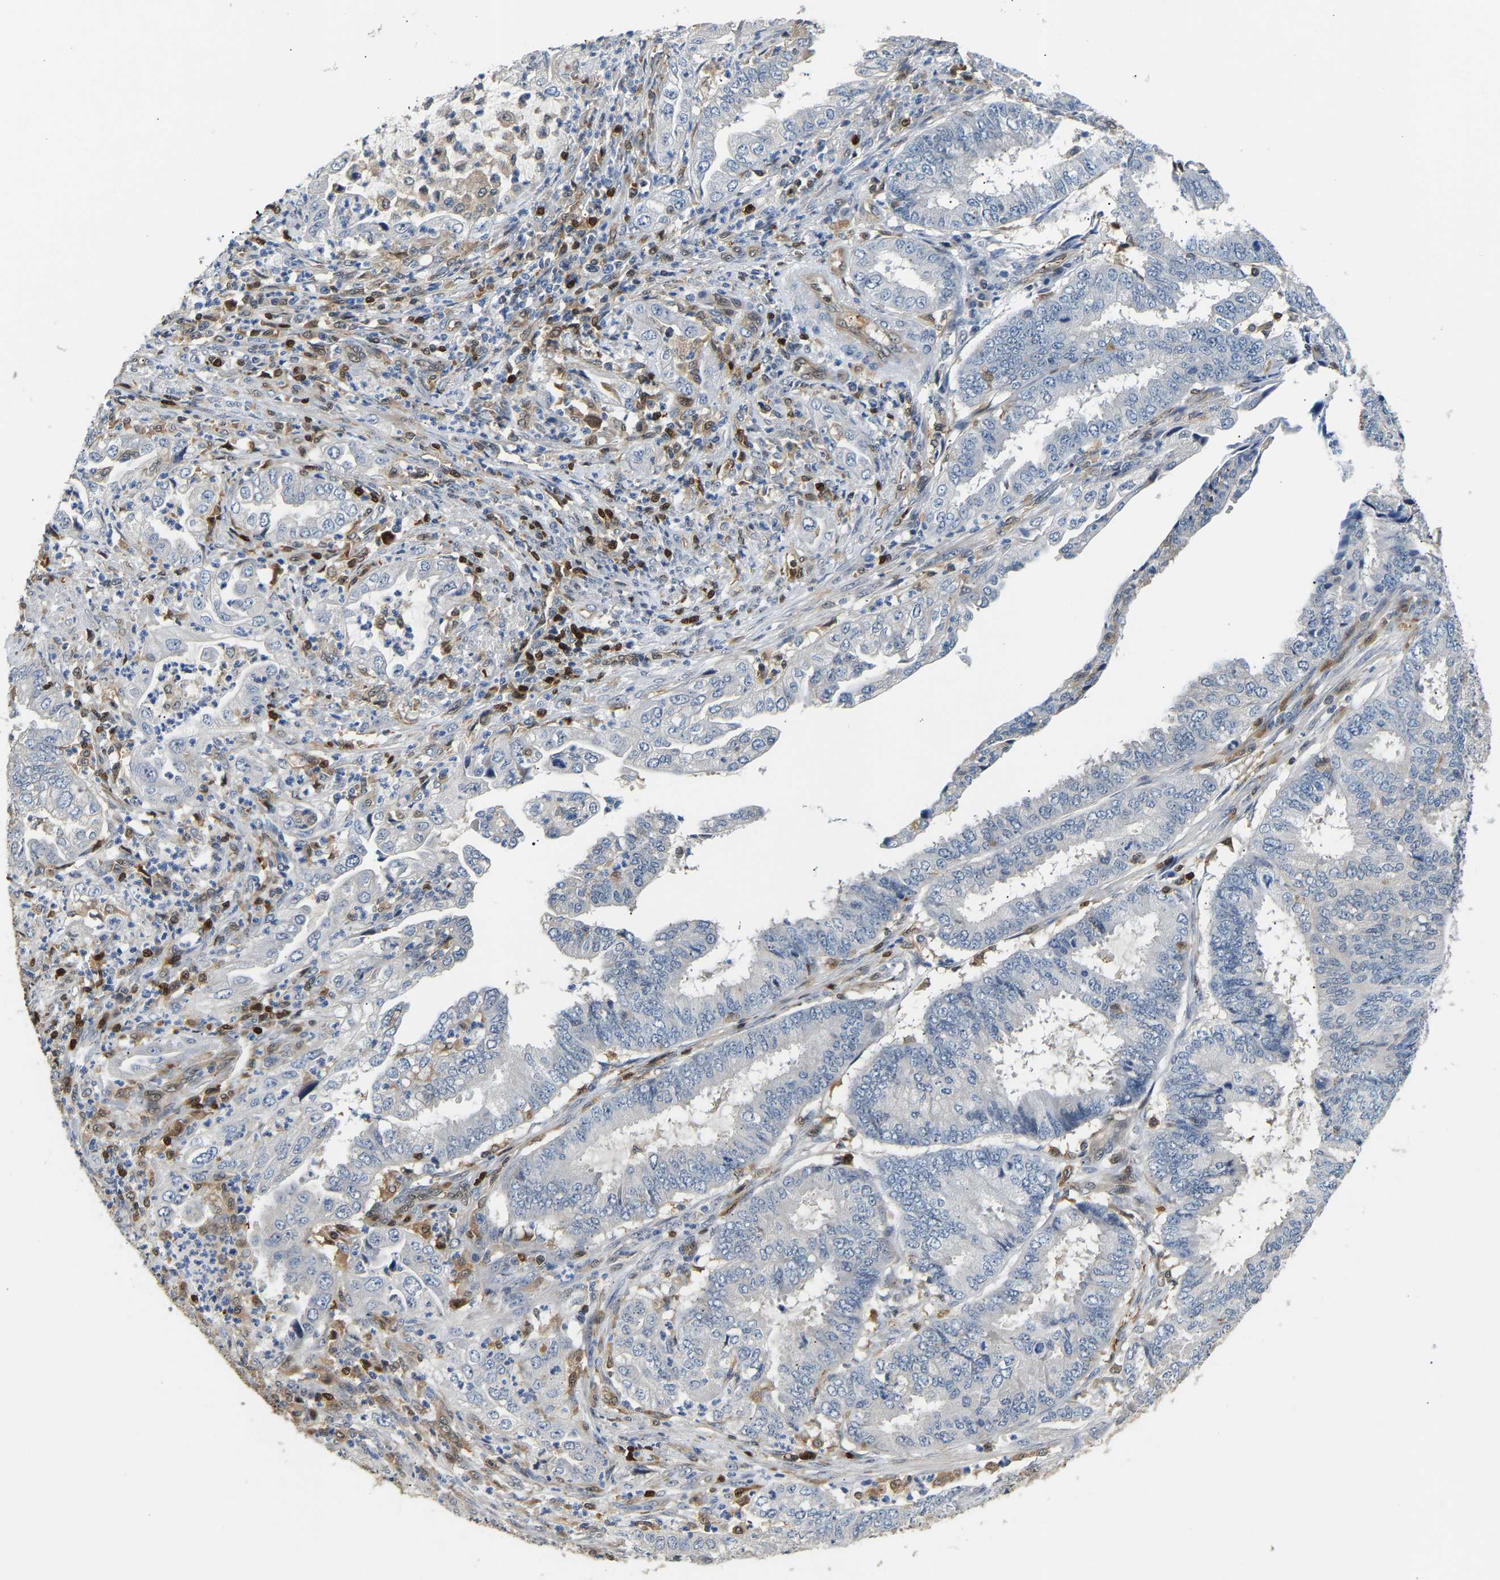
{"staining": {"intensity": "negative", "quantity": "none", "location": "none"}, "tissue": "endometrial cancer", "cell_type": "Tumor cells", "image_type": "cancer", "snomed": [{"axis": "morphology", "description": "Adenocarcinoma, NOS"}, {"axis": "topography", "description": "Endometrium"}], "caption": "A high-resolution histopathology image shows IHC staining of endometrial cancer, which reveals no significant positivity in tumor cells.", "gene": "GIMAP7", "patient": {"sex": "female", "age": 51}}